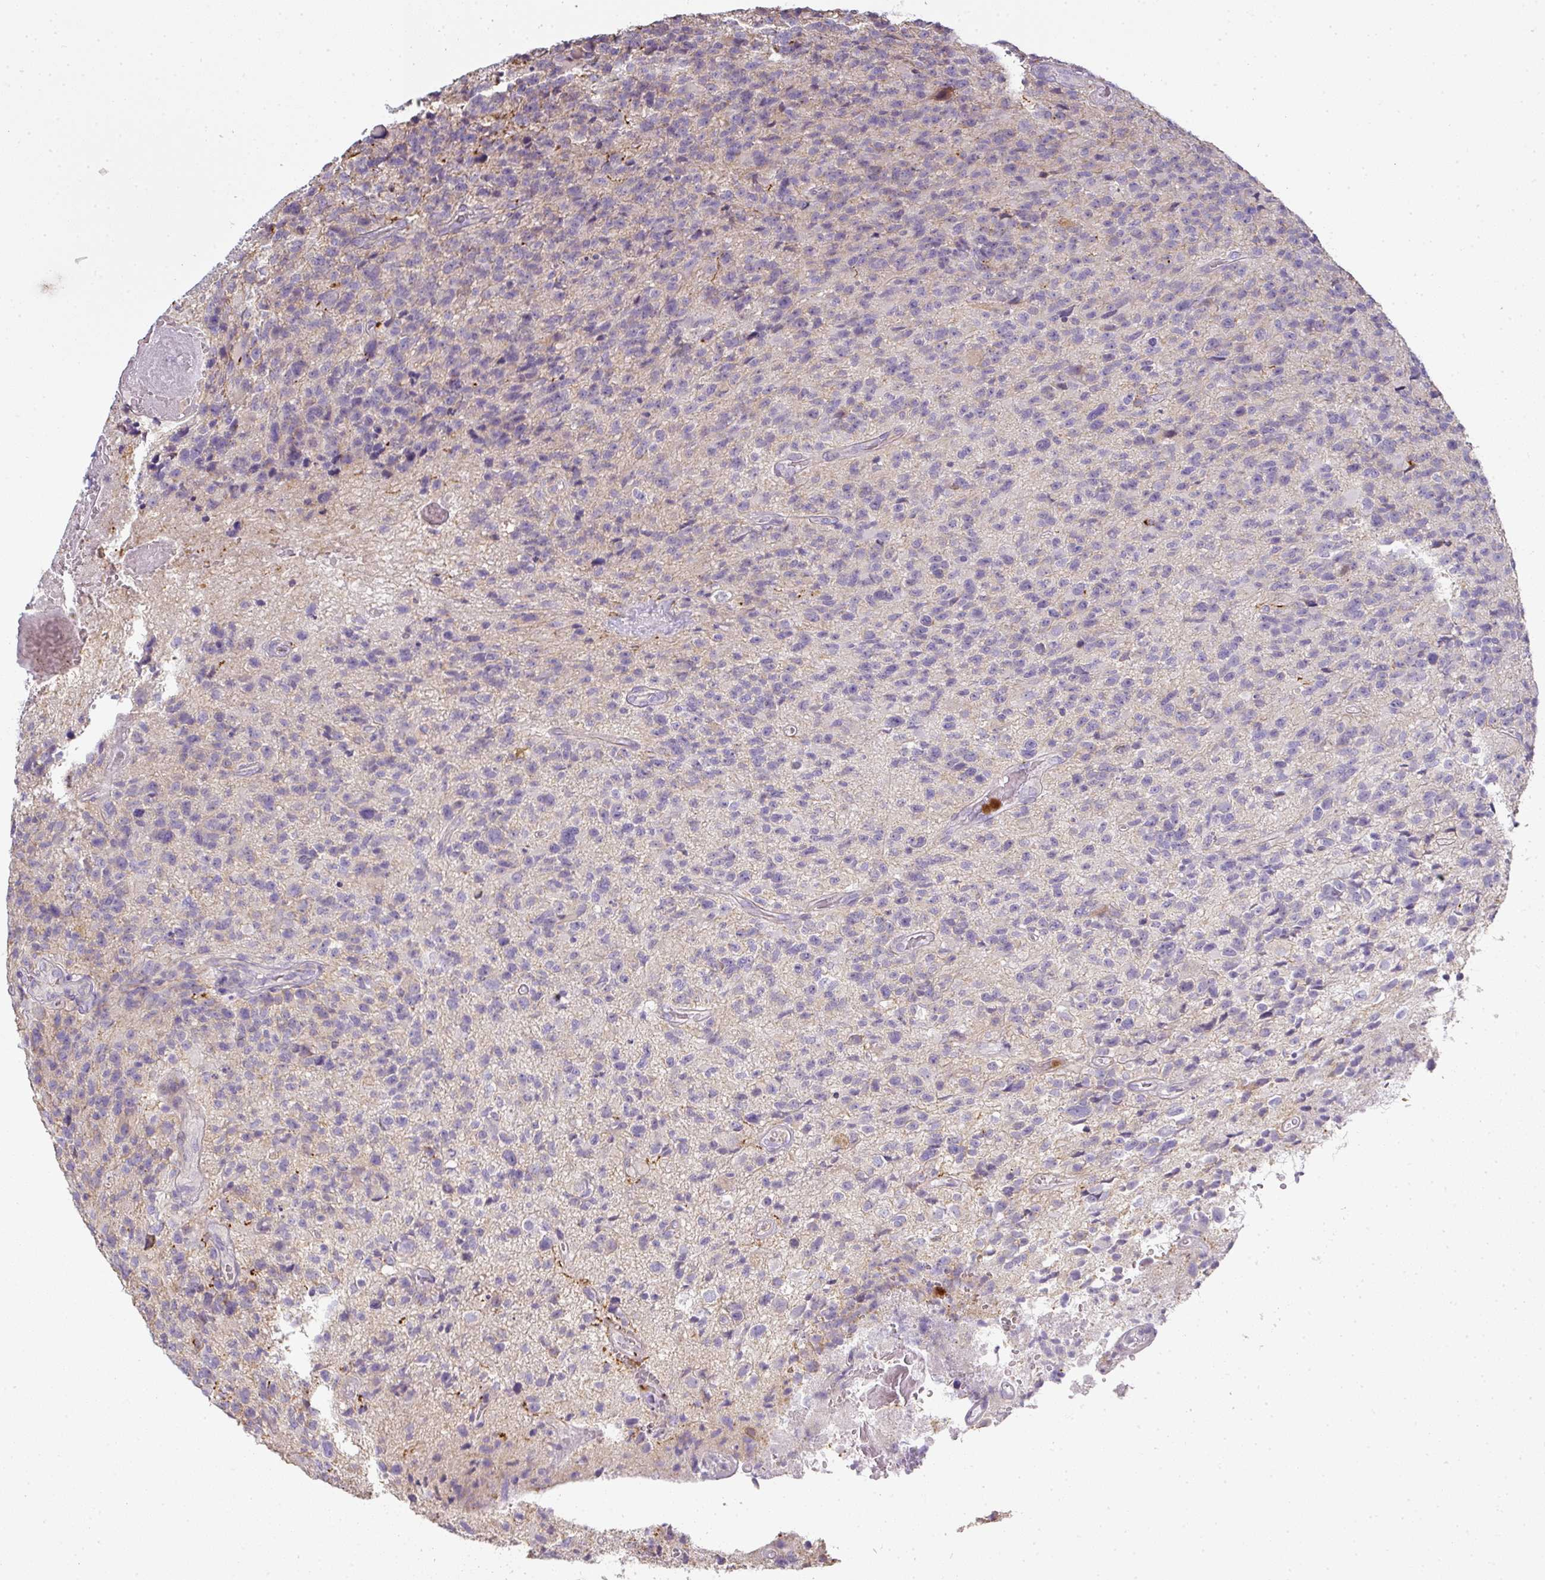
{"staining": {"intensity": "negative", "quantity": "none", "location": "none"}, "tissue": "glioma", "cell_type": "Tumor cells", "image_type": "cancer", "snomed": [{"axis": "morphology", "description": "Glioma, malignant, High grade"}, {"axis": "topography", "description": "Brain"}], "caption": "DAB (3,3'-diaminobenzidine) immunohistochemical staining of human malignant glioma (high-grade) reveals no significant expression in tumor cells. (Brightfield microscopy of DAB immunohistochemistry (IHC) at high magnification).", "gene": "HHEX", "patient": {"sex": "male", "age": 76}}